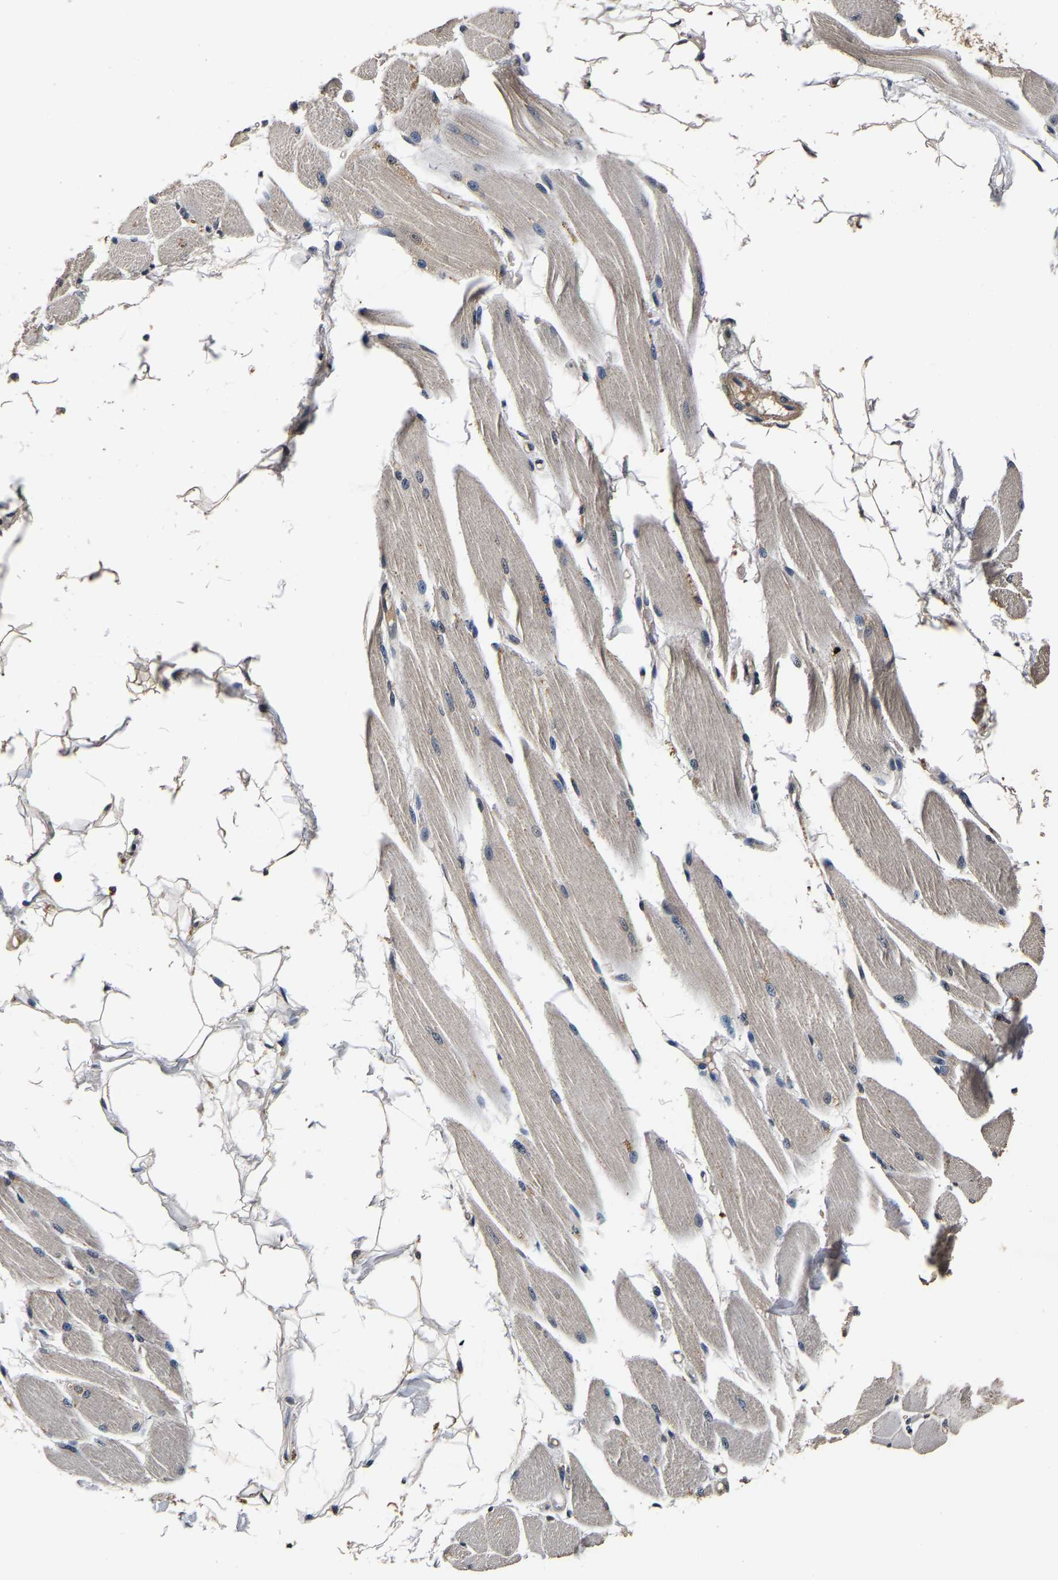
{"staining": {"intensity": "negative", "quantity": "none", "location": "none"}, "tissue": "skeletal muscle", "cell_type": "Myocytes", "image_type": "normal", "snomed": [{"axis": "morphology", "description": "Normal tissue, NOS"}, {"axis": "topography", "description": "Skeletal muscle"}, {"axis": "topography", "description": "Peripheral nerve tissue"}], "caption": "Image shows no significant protein positivity in myocytes of benign skeletal muscle. The staining is performed using DAB brown chromogen with nuclei counter-stained in using hematoxylin.", "gene": "RUVBL1", "patient": {"sex": "female", "age": 84}}